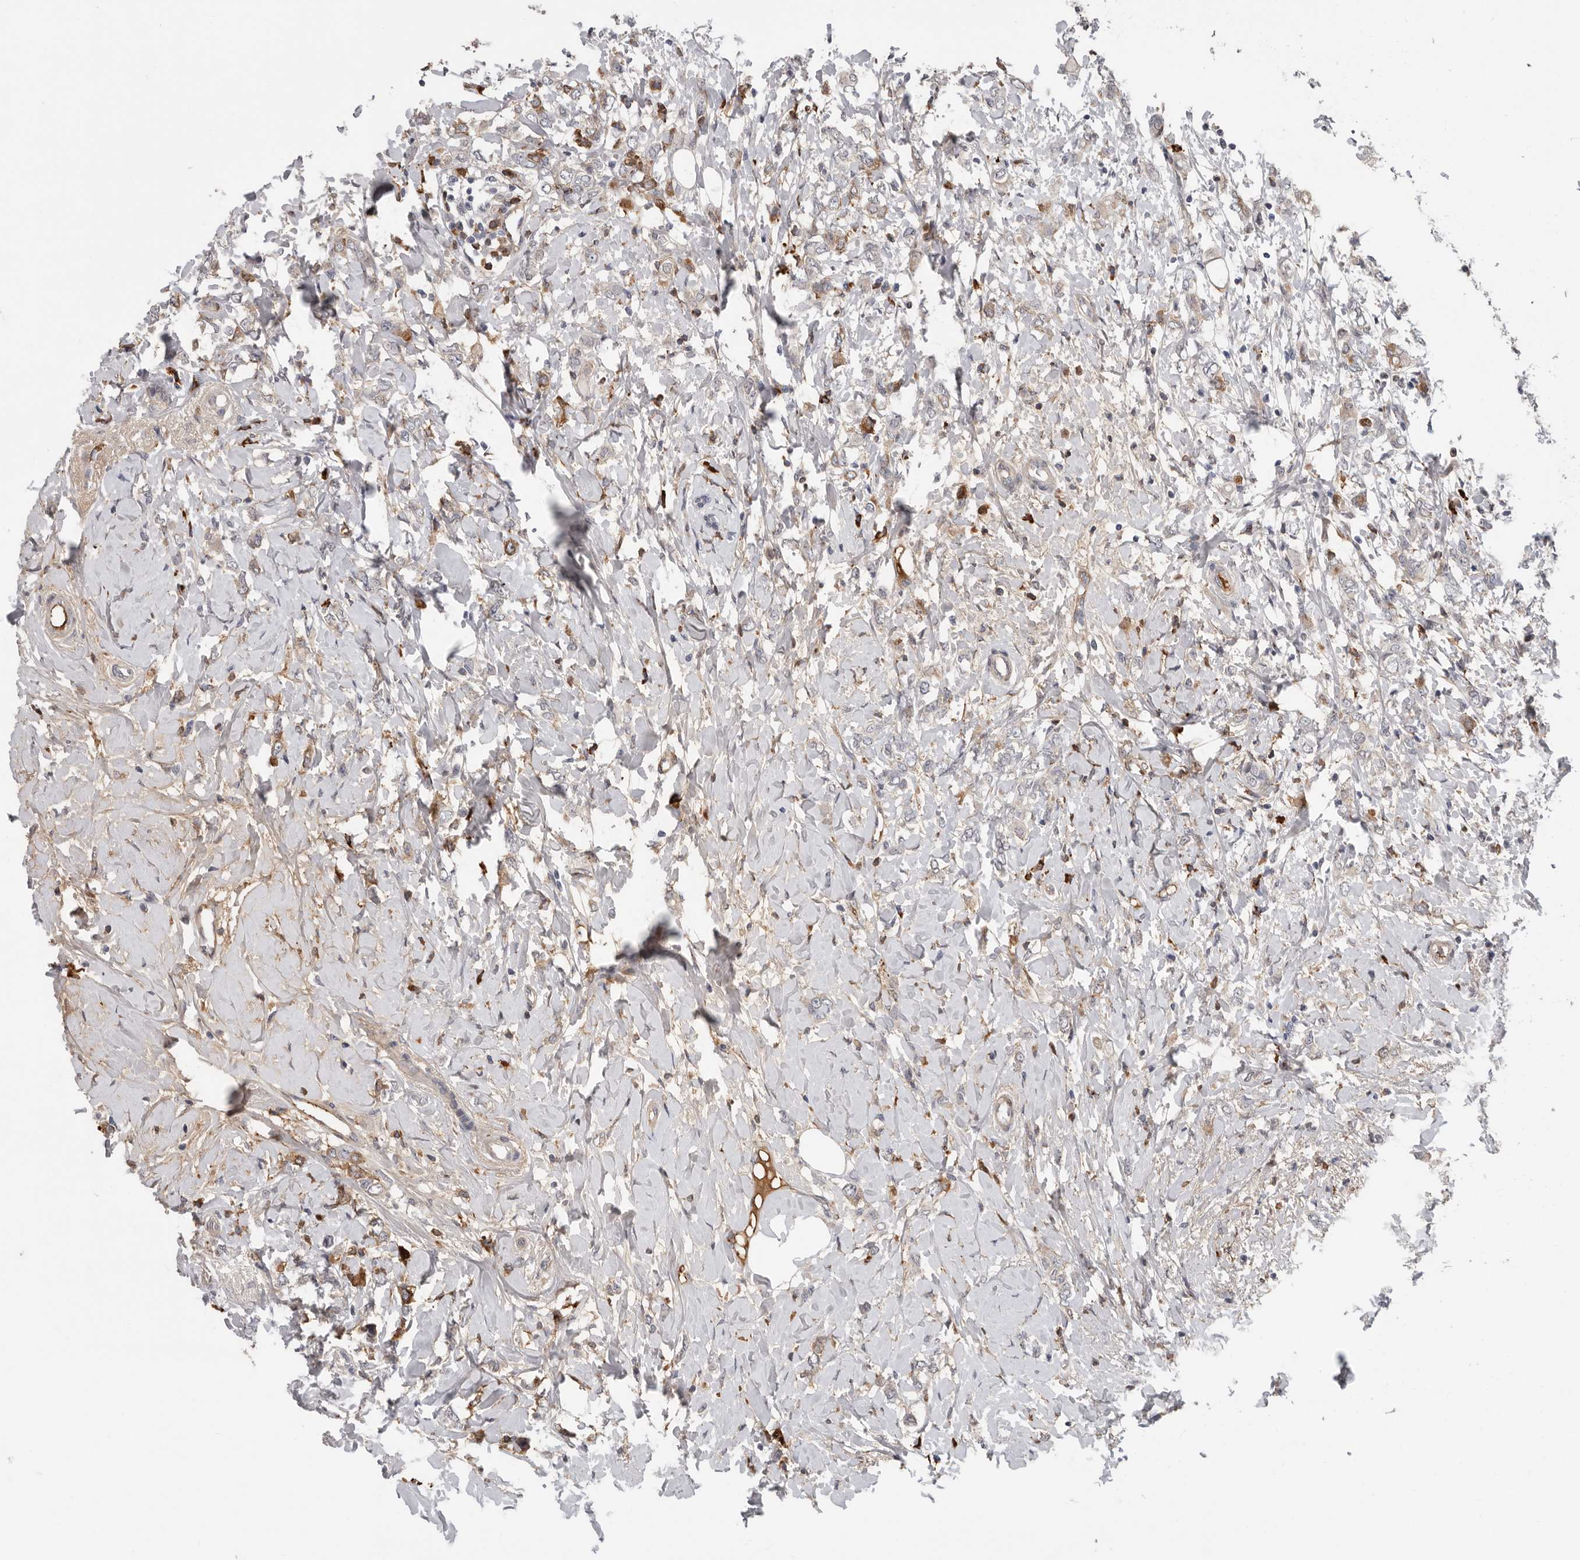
{"staining": {"intensity": "moderate", "quantity": "<25%", "location": "cytoplasmic/membranous"}, "tissue": "breast cancer", "cell_type": "Tumor cells", "image_type": "cancer", "snomed": [{"axis": "morphology", "description": "Normal tissue, NOS"}, {"axis": "morphology", "description": "Lobular carcinoma"}, {"axis": "topography", "description": "Breast"}], "caption": "A brown stain labels moderate cytoplasmic/membranous positivity of a protein in human breast lobular carcinoma tumor cells.", "gene": "ATXN3L", "patient": {"sex": "female", "age": 47}}